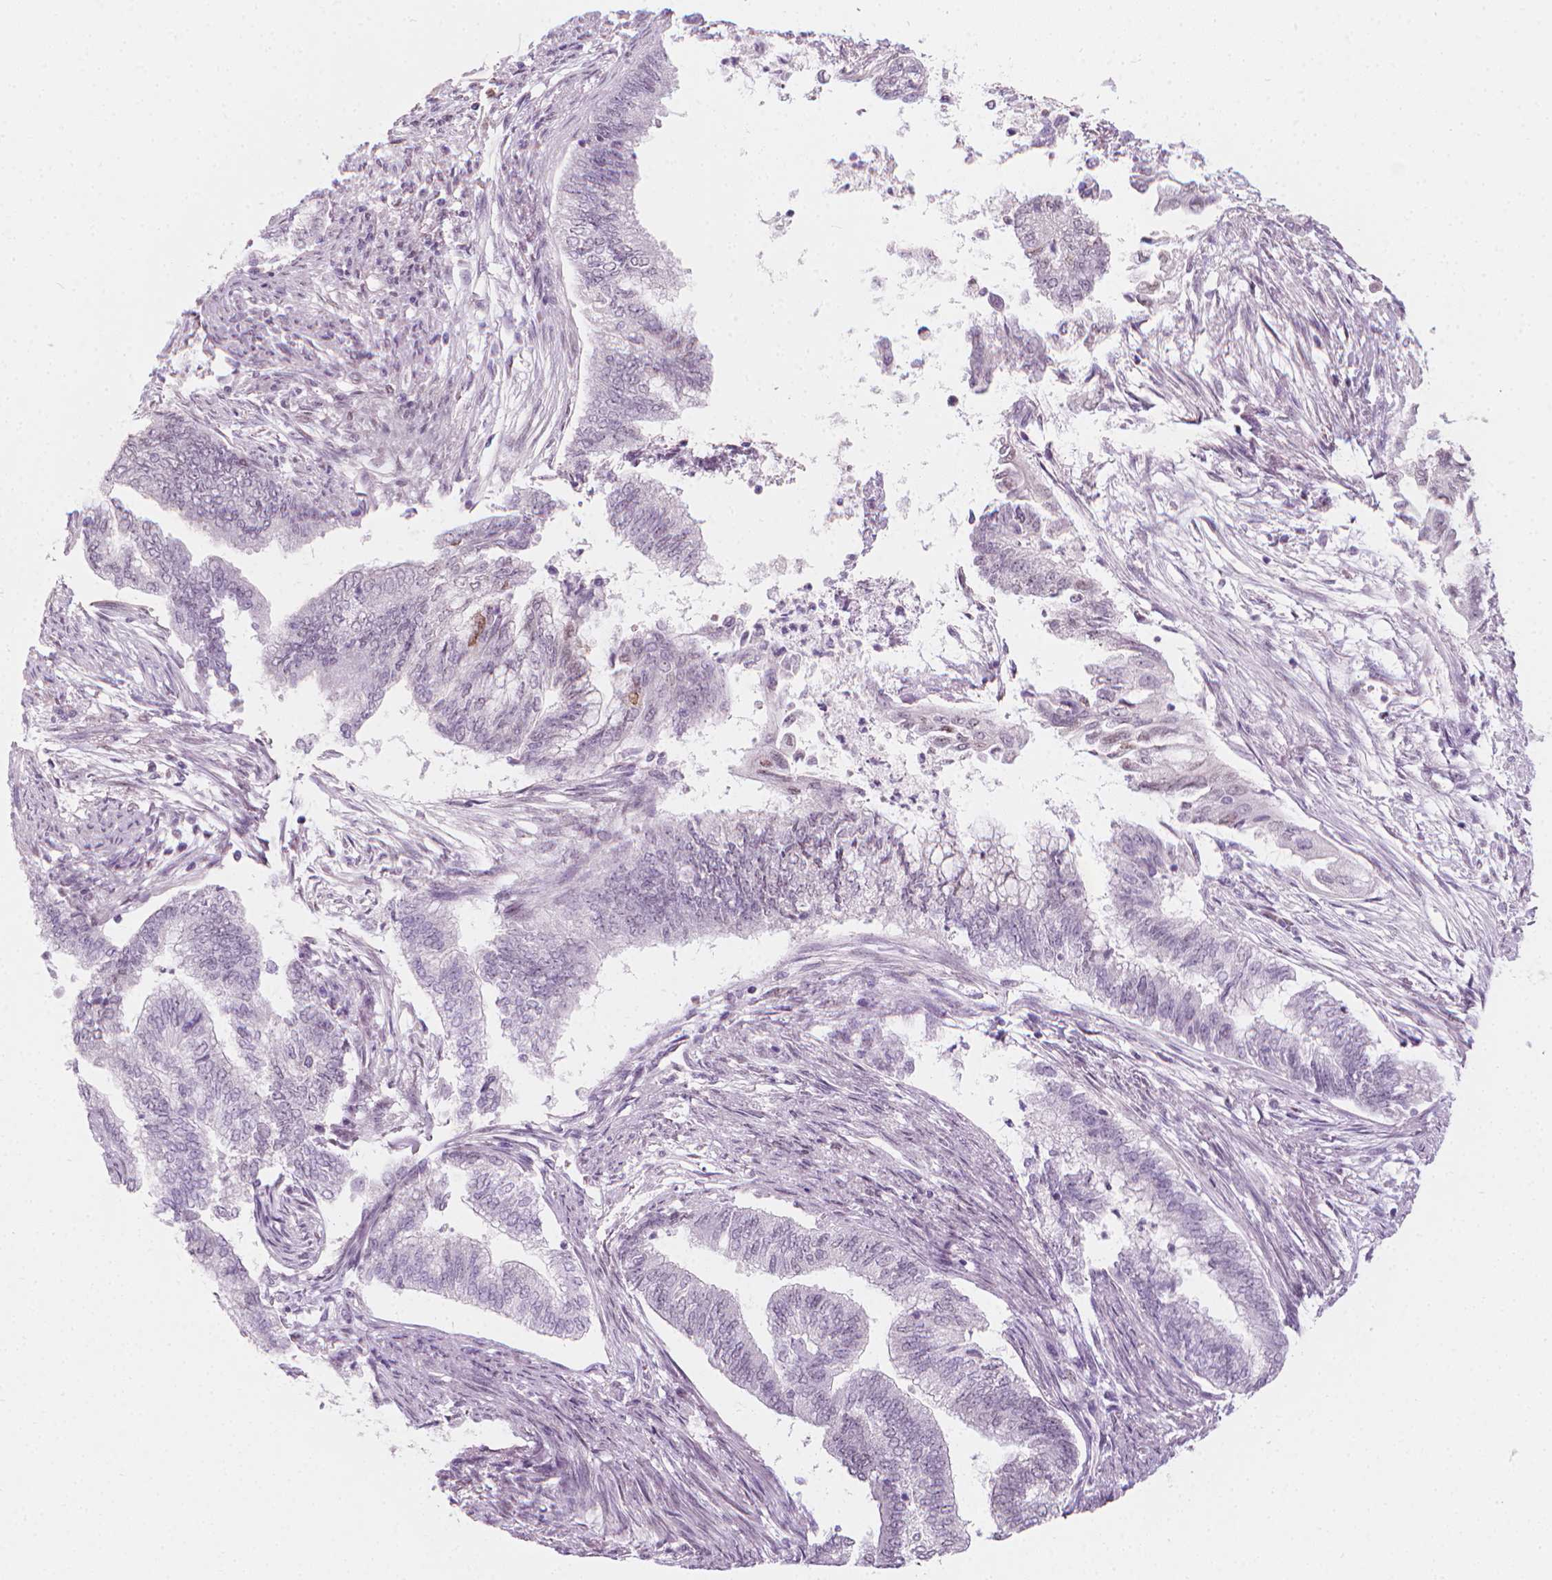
{"staining": {"intensity": "negative", "quantity": "none", "location": "none"}, "tissue": "endometrial cancer", "cell_type": "Tumor cells", "image_type": "cancer", "snomed": [{"axis": "morphology", "description": "Adenocarcinoma, NOS"}, {"axis": "topography", "description": "Endometrium"}], "caption": "A high-resolution micrograph shows immunohistochemistry (IHC) staining of adenocarcinoma (endometrial), which reveals no significant expression in tumor cells.", "gene": "CDKN1C", "patient": {"sex": "female", "age": 65}}